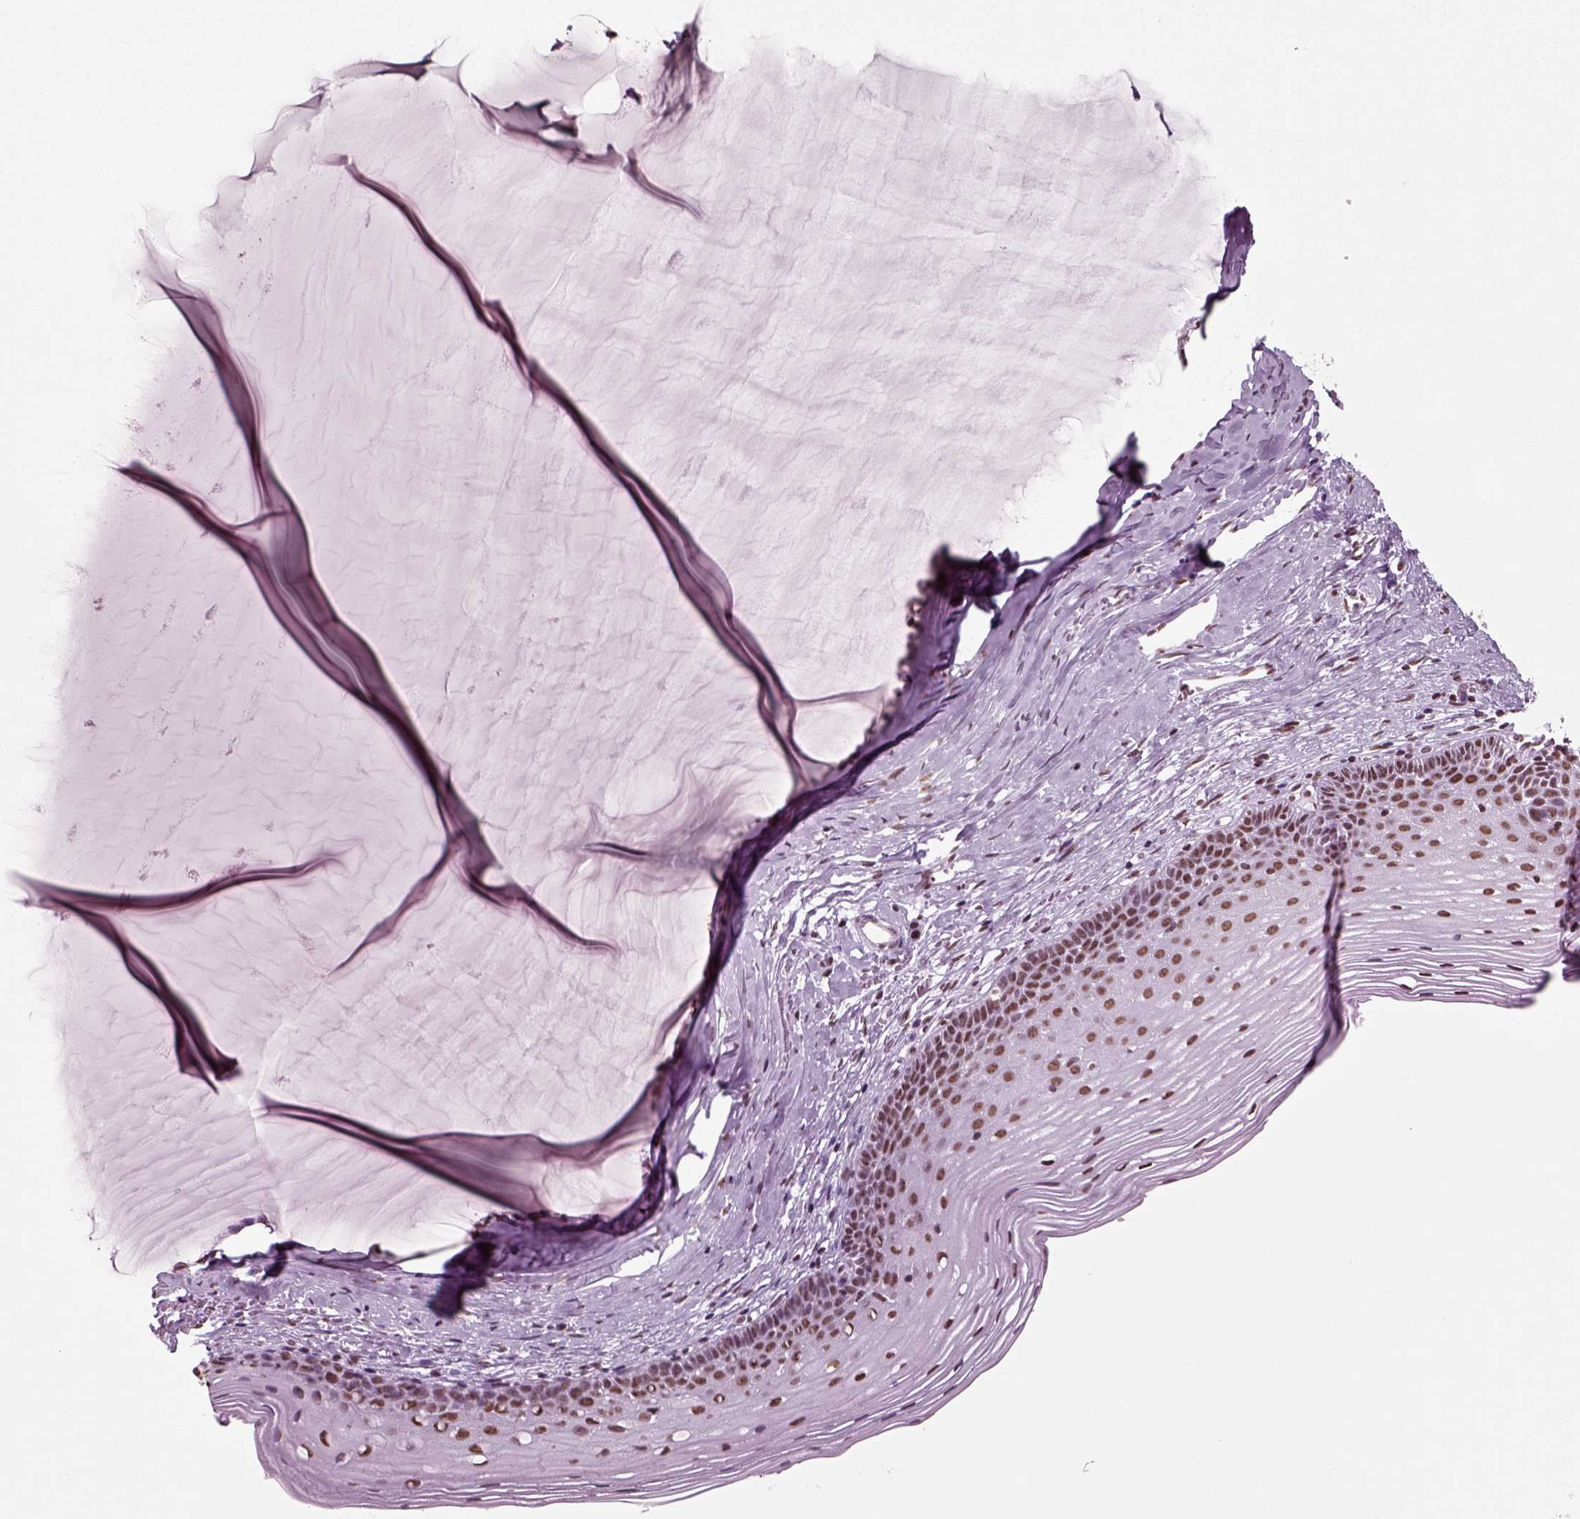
{"staining": {"intensity": "moderate", "quantity": ">75%", "location": "nuclear"}, "tissue": "cervix", "cell_type": "Glandular cells", "image_type": "normal", "snomed": [{"axis": "morphology", "description": "Normal tissue, NOS"}, {"axis": "topography", "description": "Cervix"}], "caption": "Protein staining exhibits moderate nuclear expression in approximately >75% of glandular cells in unremarkable cervix.", "gene": "POLR1H", "patient": {"sex": "female", "age": 40}}